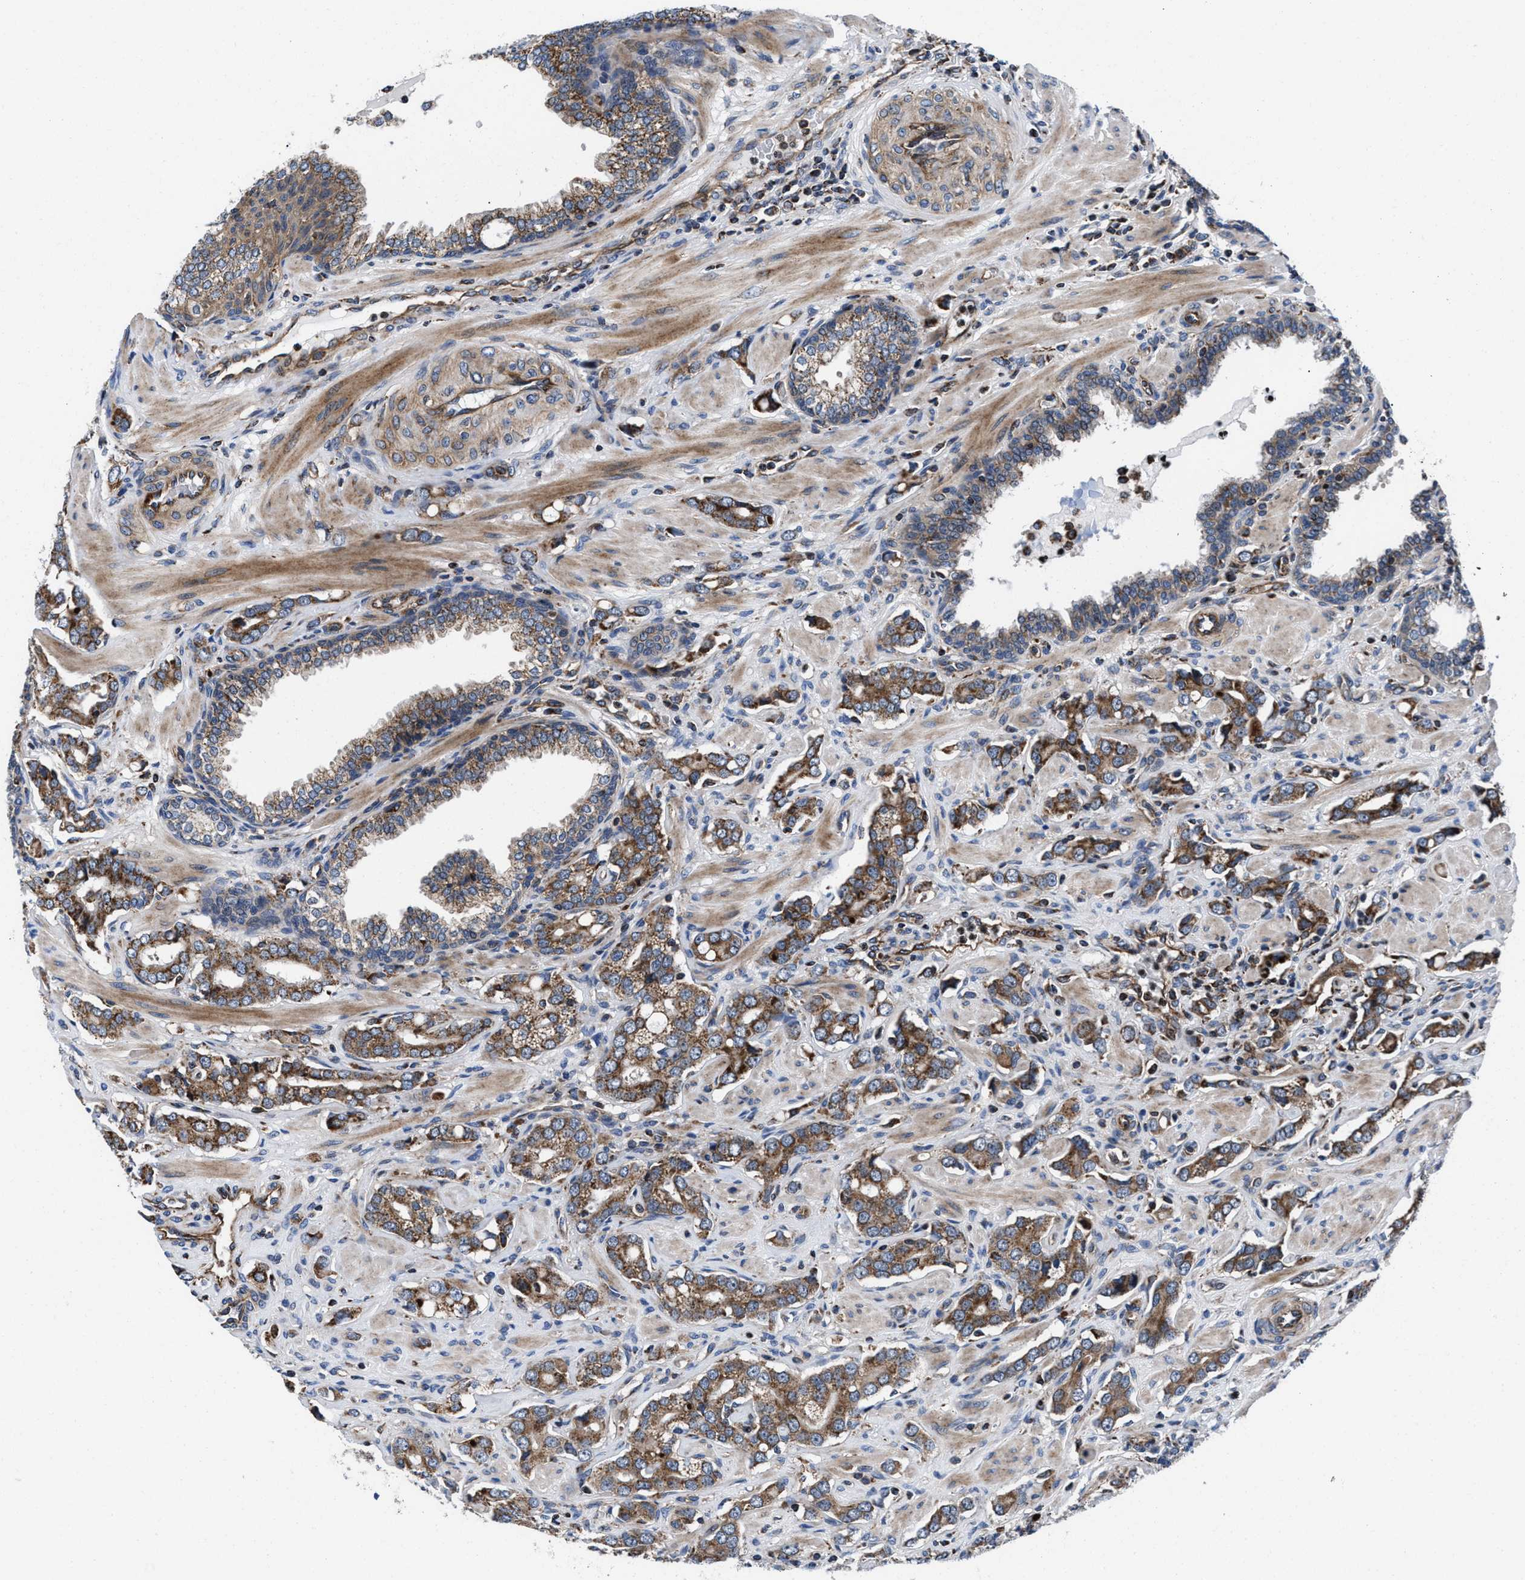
{"staining": {"intensity": "moderate", "quantity": ">75%", "location": "cytoplasmic/membranous"}, "tissue": "prostate cancer", "cell_type": "Tumor cells", "image_type": "cancer", "snomed": [{"axis": "morphology", "description": "Adenocarcinoma, High grade"}, {"axis": "topography", "description": "Prostate"}], "caption": "The photomicrograph shows a brown stain indicating the presence of a protein in the cytoplasmic/membranous of tumor cells in prostate cancer.", "gene": "PRR15L", "patient": {"sex": "male", "age": 52}}